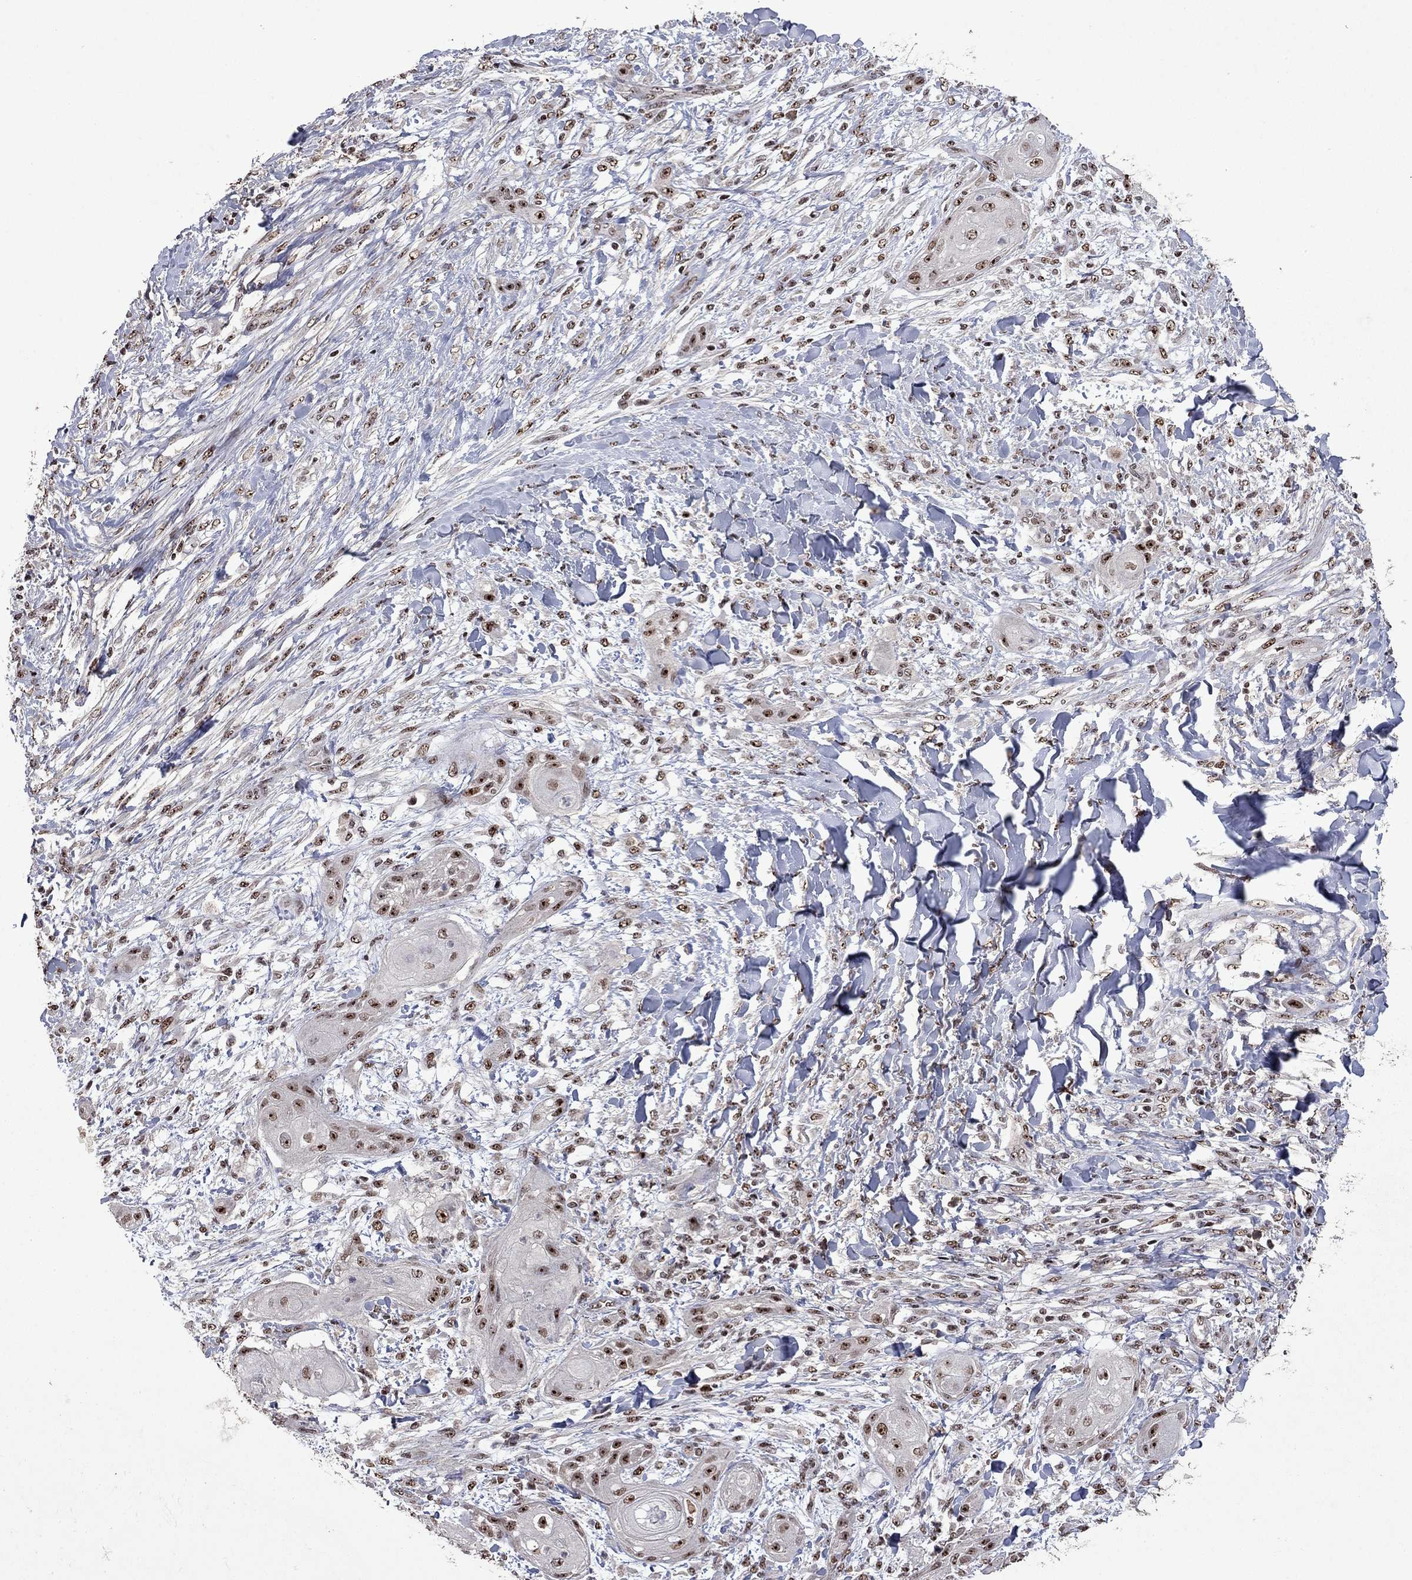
{"staining": {"intensity": "moderate", "quantity": ">75%", "location": "nuclear"}, "tissue": "skin cancer", "cell_type": "Tumor cells", "image_type": "cancer", "snomed": [{"axis": "morphology", "description": "Squamous cell carcinoma, NOS"}, {"axis": "topography", "description": "Skin"}], "caption": "Moderate nuclear protein positivity is present in about >75% of tumor cells in skin cancer (squamous cell carcinoma).", "gene": "SPOUT1", "patient": {"sex": "male", "age": 62}}